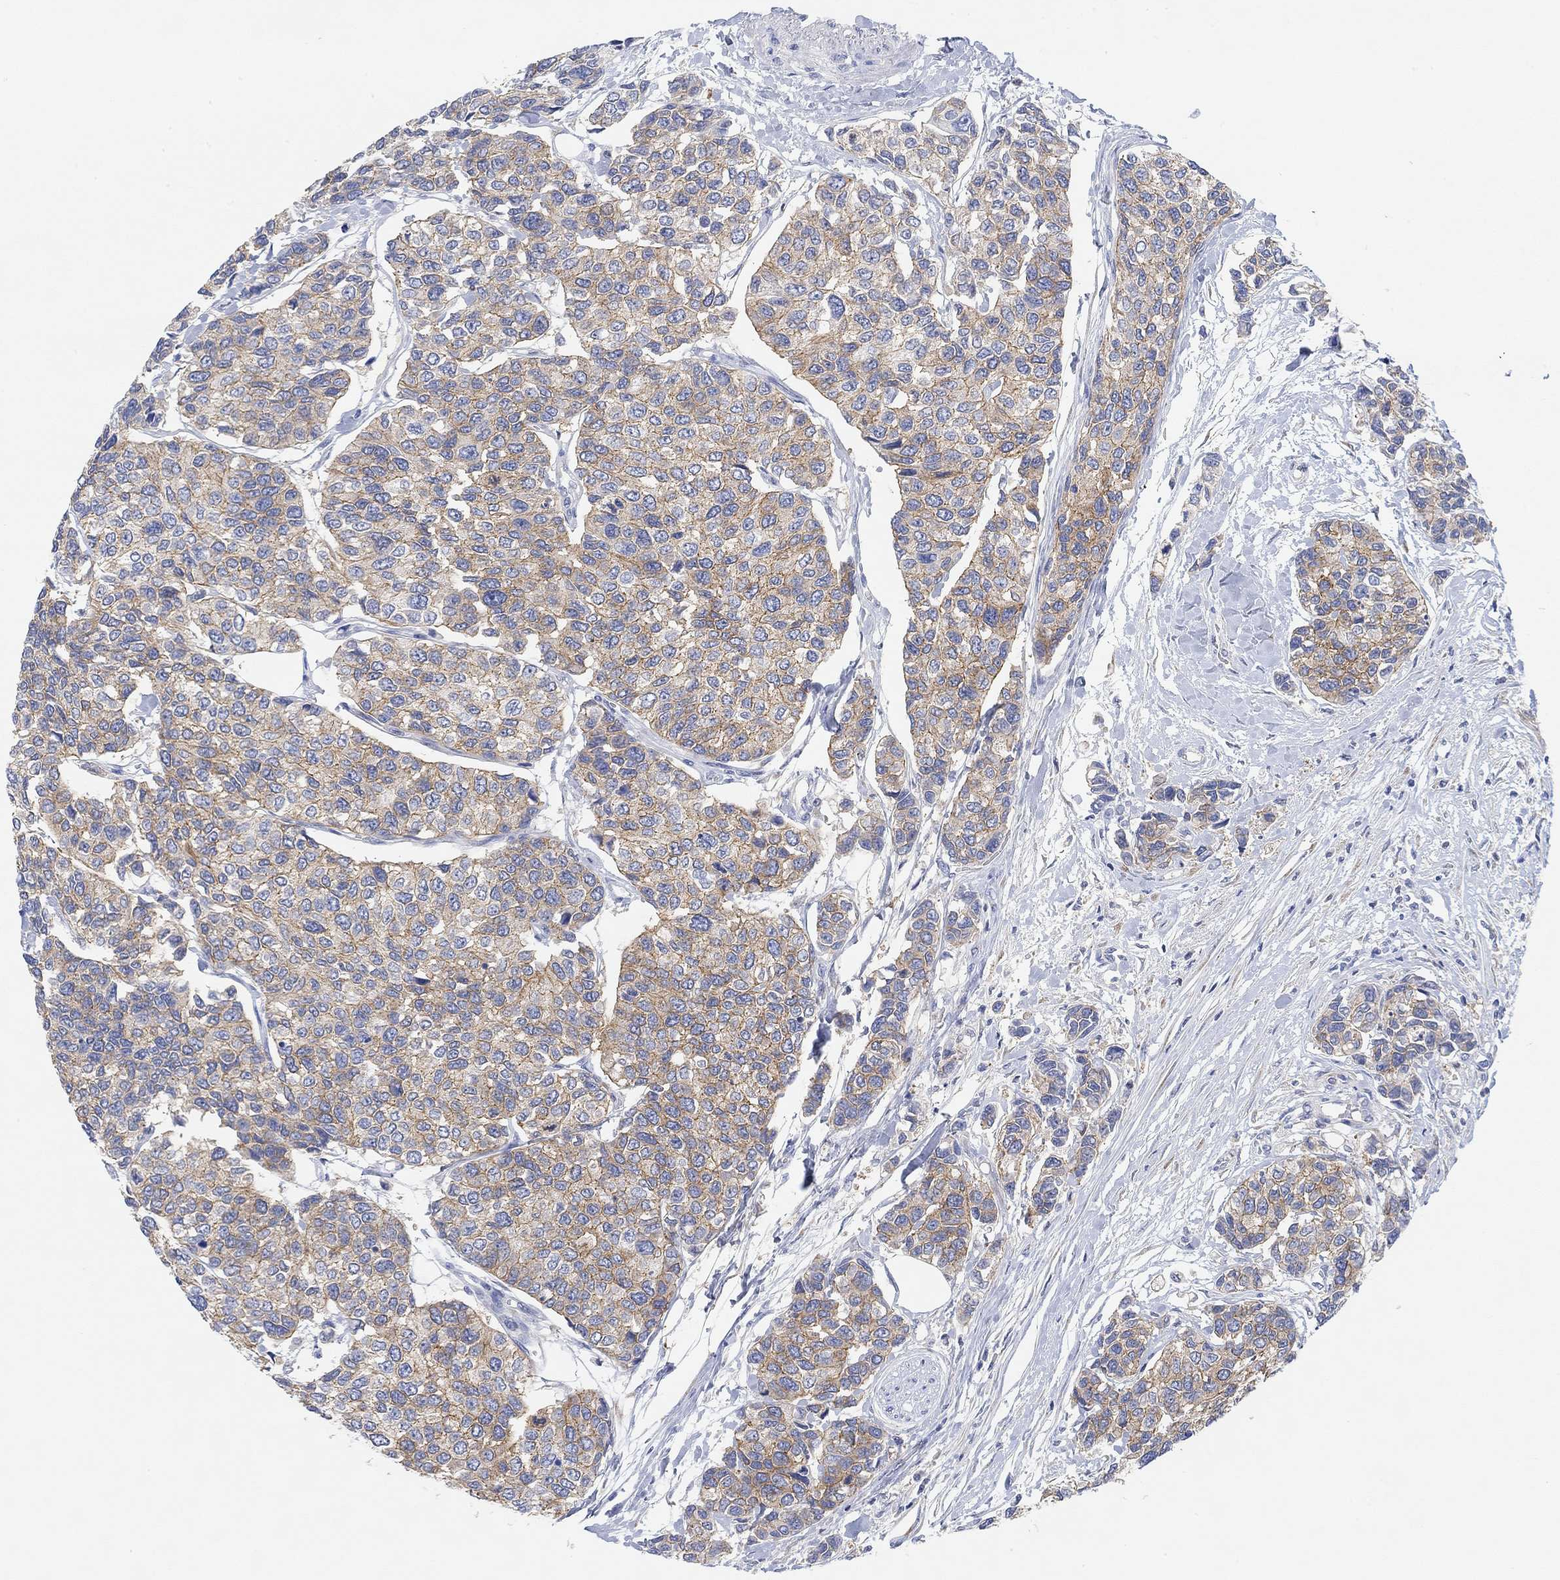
{"staining": {"intensity": "moderate", "quantity": "25%-75%", "location": "cytoplasmic/membranous"}, "tissue": "urothelial cancer", "cell_type": "Tumor cells", "image_type": "cancer", "snomed": [{"axis": "morphology", "description": "Urothelial carcinoma, High grade"}, {"axis": "topography", "description": "Urinary bladder"}], "caption": "Moderate cytoplasmic/membranous protein staining is present in approximately 25%-75% of tumor cells in urothelial cancer. (IHC, brightfield microscopy, high magnification).", "gene": "RGS1", "patient": {"sex": "male", "age": 77}}